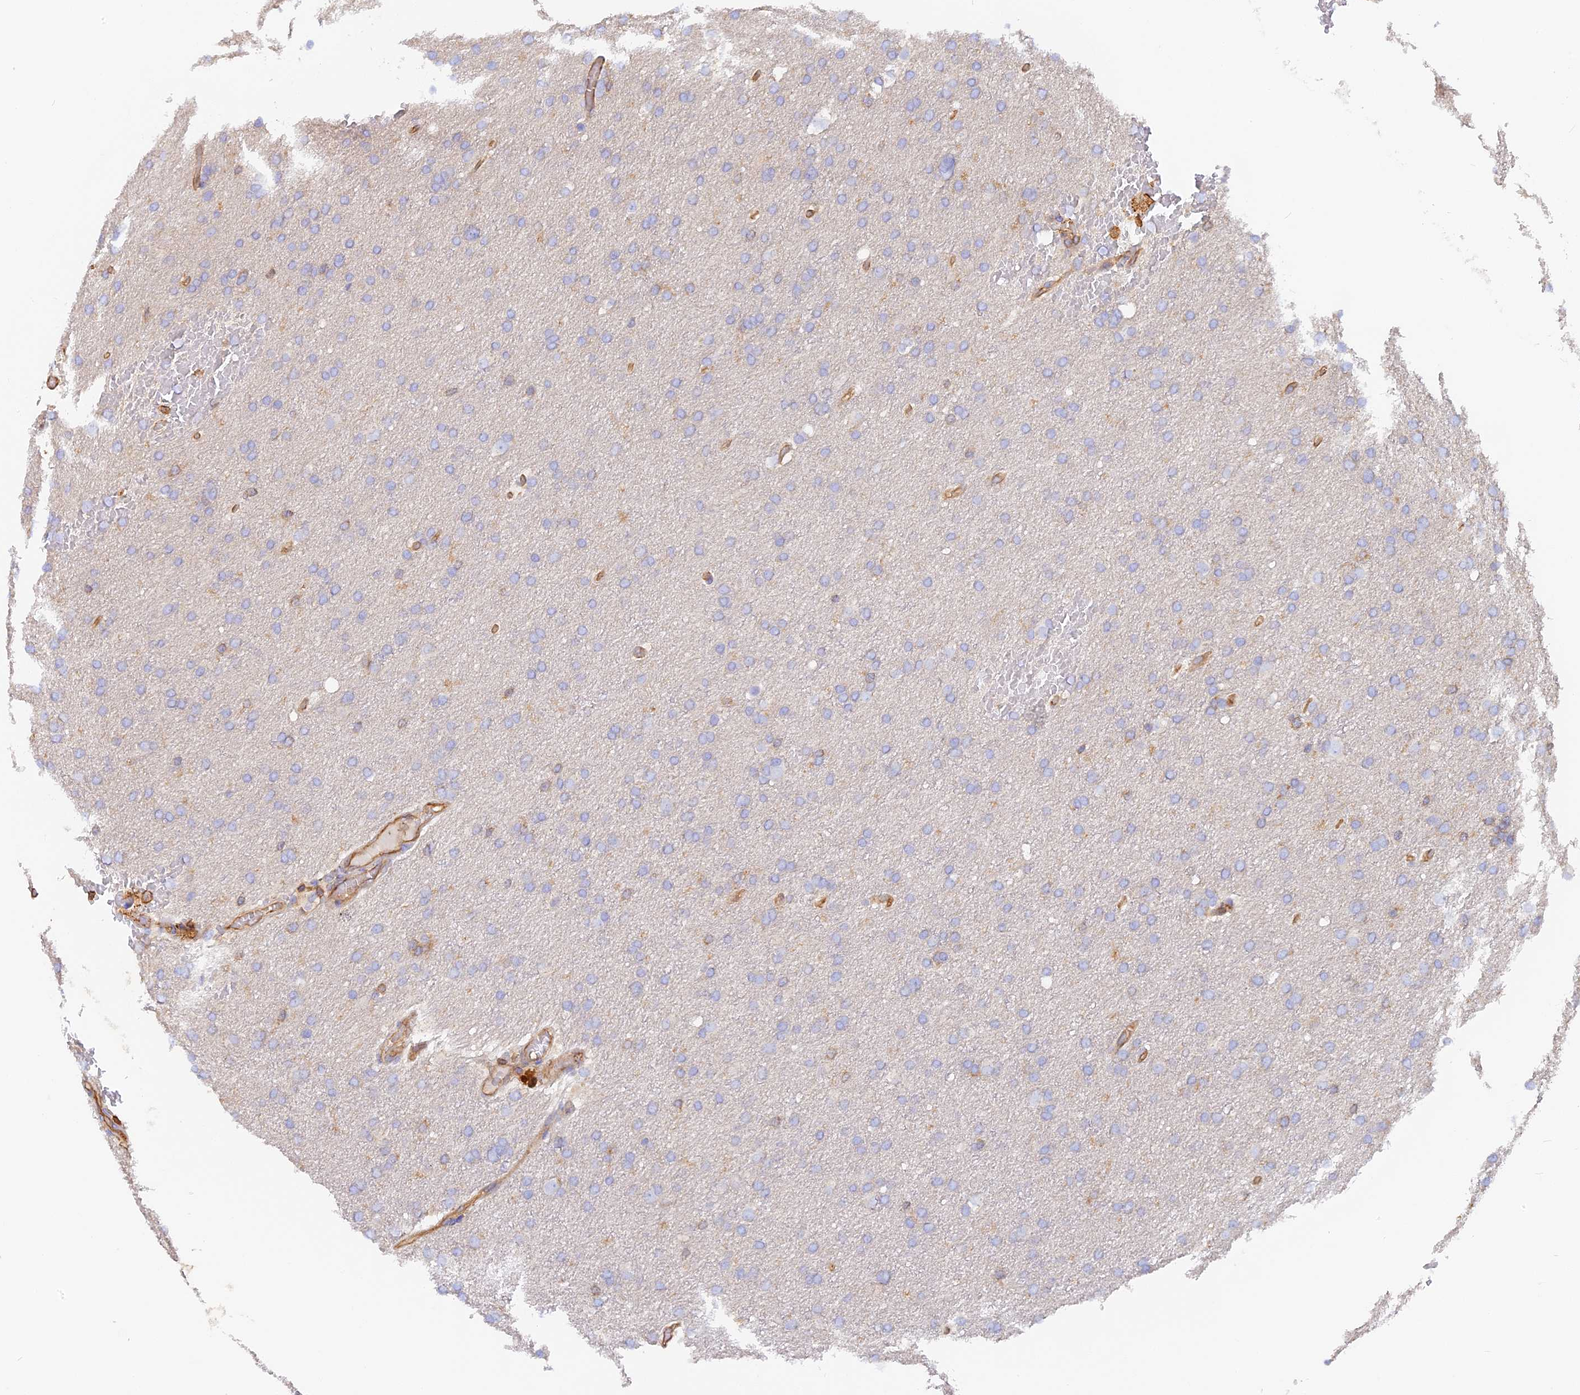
{"staining": {"intensity": "negative", "quantity": "none", "location": "none"}, "tissue": "glioma", "cell_type": "Tumor cells", "image_type": "cancer", "snomed": [{"axis": "morphology", "description": "Glioma, malignant, High grade"}, {"axis": "topography", "description": "Cerebral cortex"}], "caption": "A histopathology image of human malignant high-grade glioma is negative for staining in tumor cells.", "gene": "VPS18", "patient": {"sex": "female", "age": 36}}